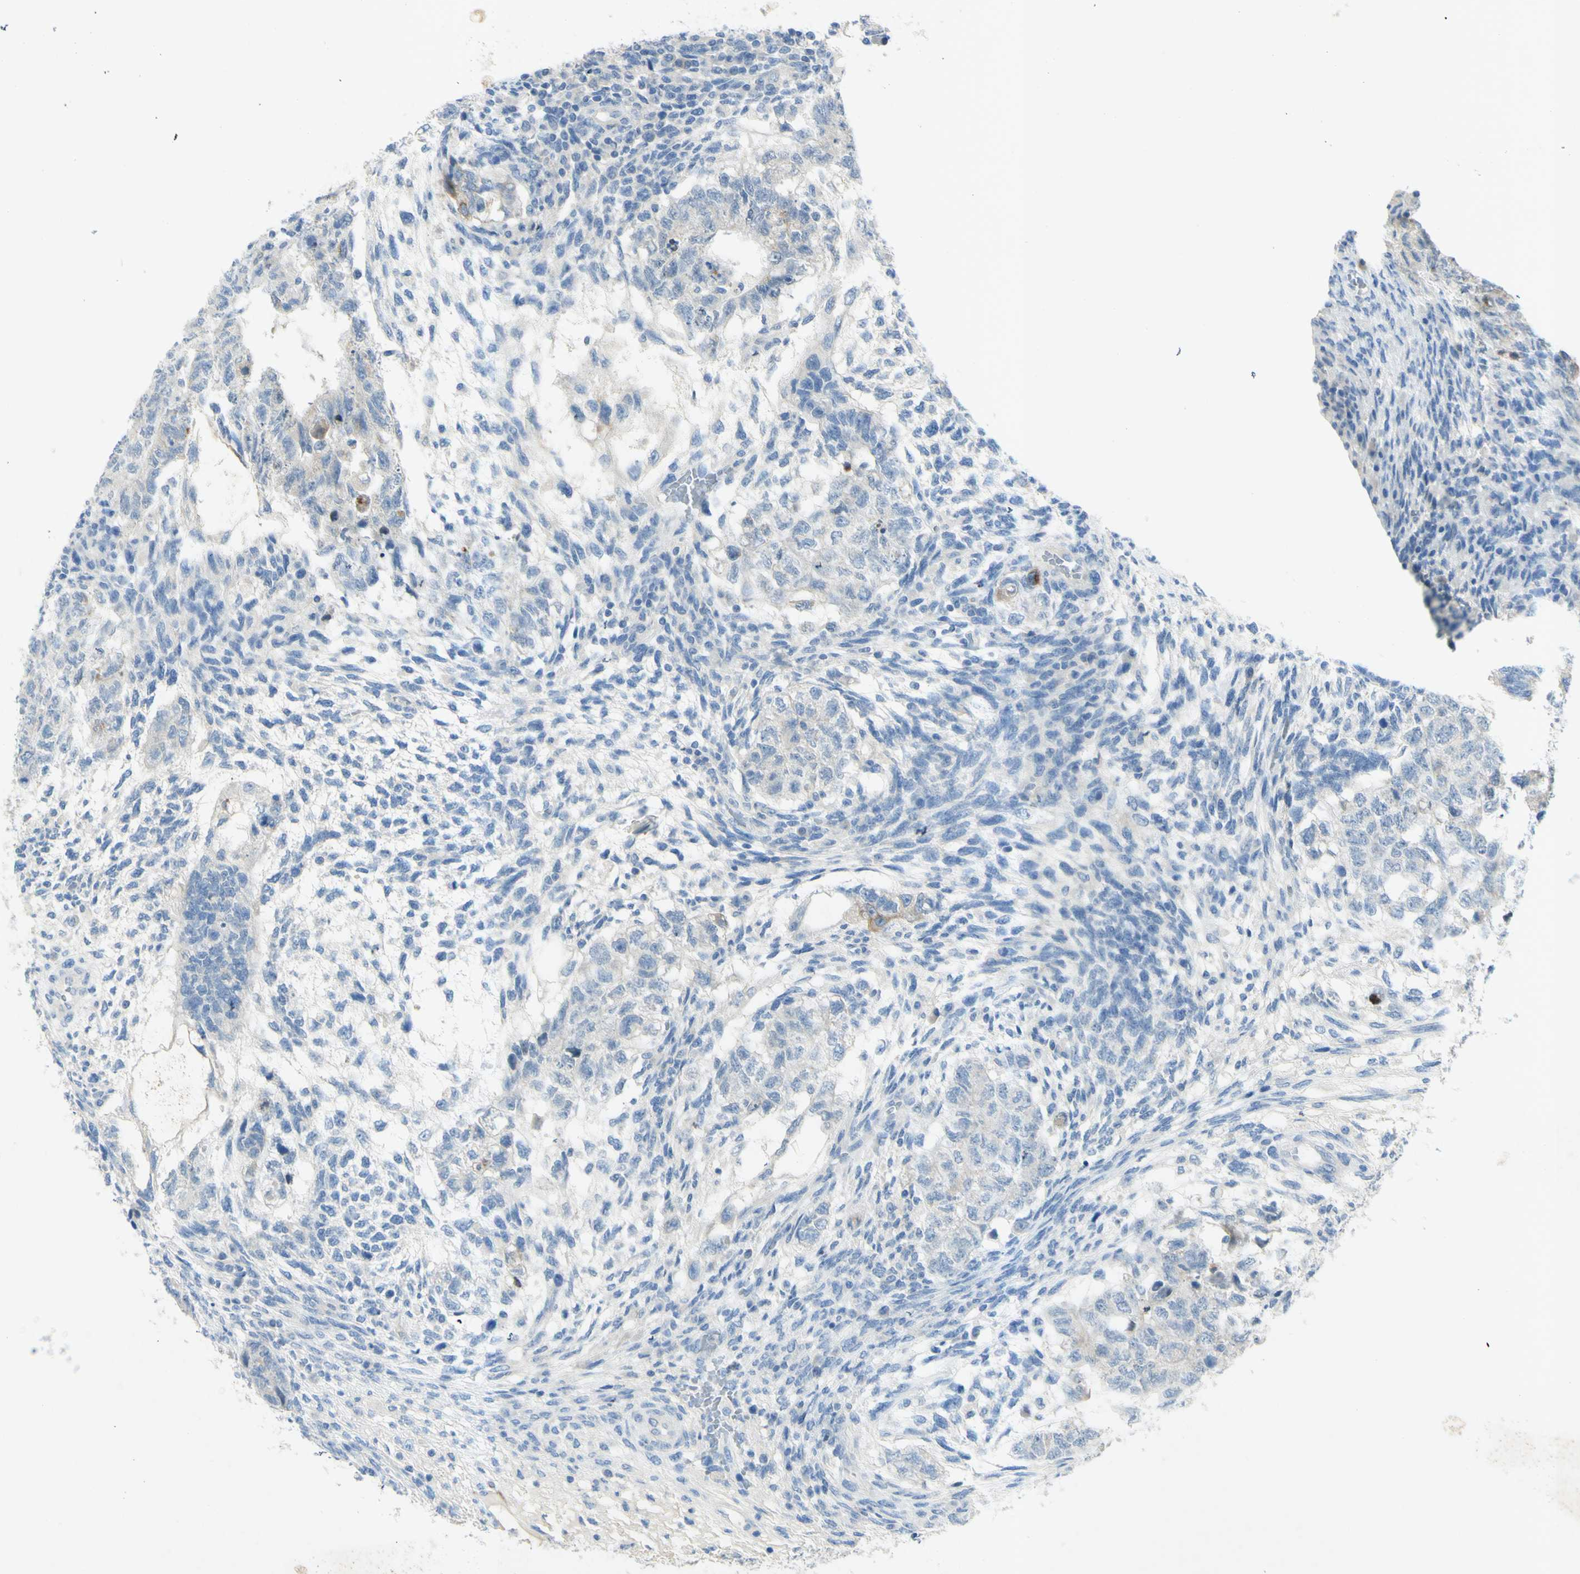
{"staining": {"intensity": "negative", "quantity": "none", "location": "none"}, "tissue": "testis cancer", "cell_type": "Tumor cells", "image_type": "cancer", "snomed": [{"axis": "morphology", "description": "Normal tissue, NOS"}, {"axis": "morphology", "description": "Carcinoma, Embryonal, NOS"}, {"axis": "topography", "description": "Testis"}], "caption": "Protein analysis of testis embryonal carcinoma displays no significant staining in tumor cells. (Immunohistochemistry (ihc), brightfield microscopy, high magnification).", "gene": "GDF15", "patient": {"sex": "male", "age": 36}}